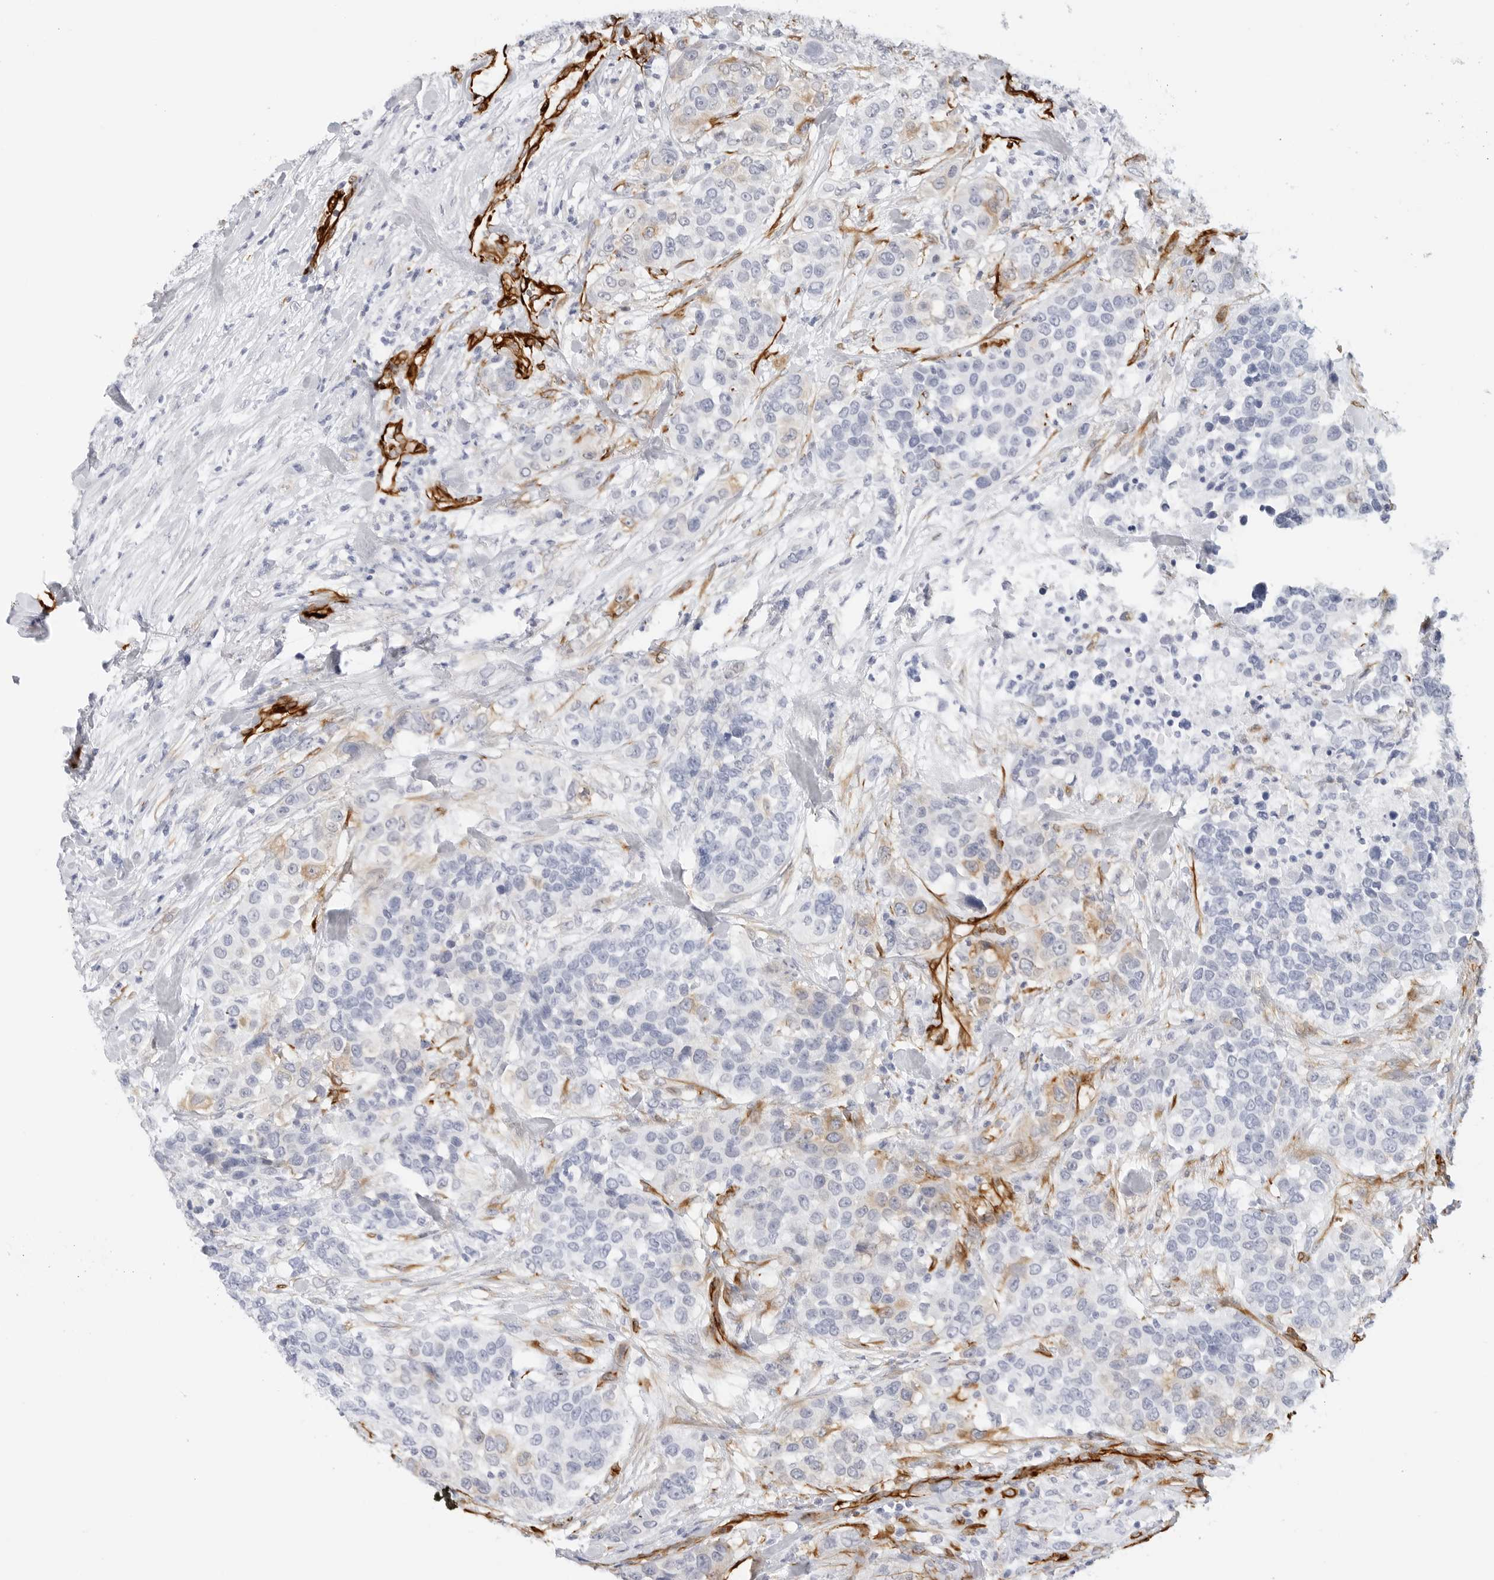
{"staining": {"intensity": "moderate", "quantity": "<25%", "location": "cytoplasmic/membranous"}, "tissue": "urothelial cancer", "cell_type": "Tumor cells", "image_type": "cancer", "snomed": [{"axis": "morphology", "description": "Urothelial carcinoma, High grade"}, {"axis": "topography", "description": "Urinary bladder"}], "caption": "This histopathology image exhibits immunohistochemistry staining of high-grade urothelial carcinoma, with low moderate cytoplasmic/membranous positivity in about <25% of tumor cells.", "gene": "NES", "patient": {"sex": "female", "age": 80}}